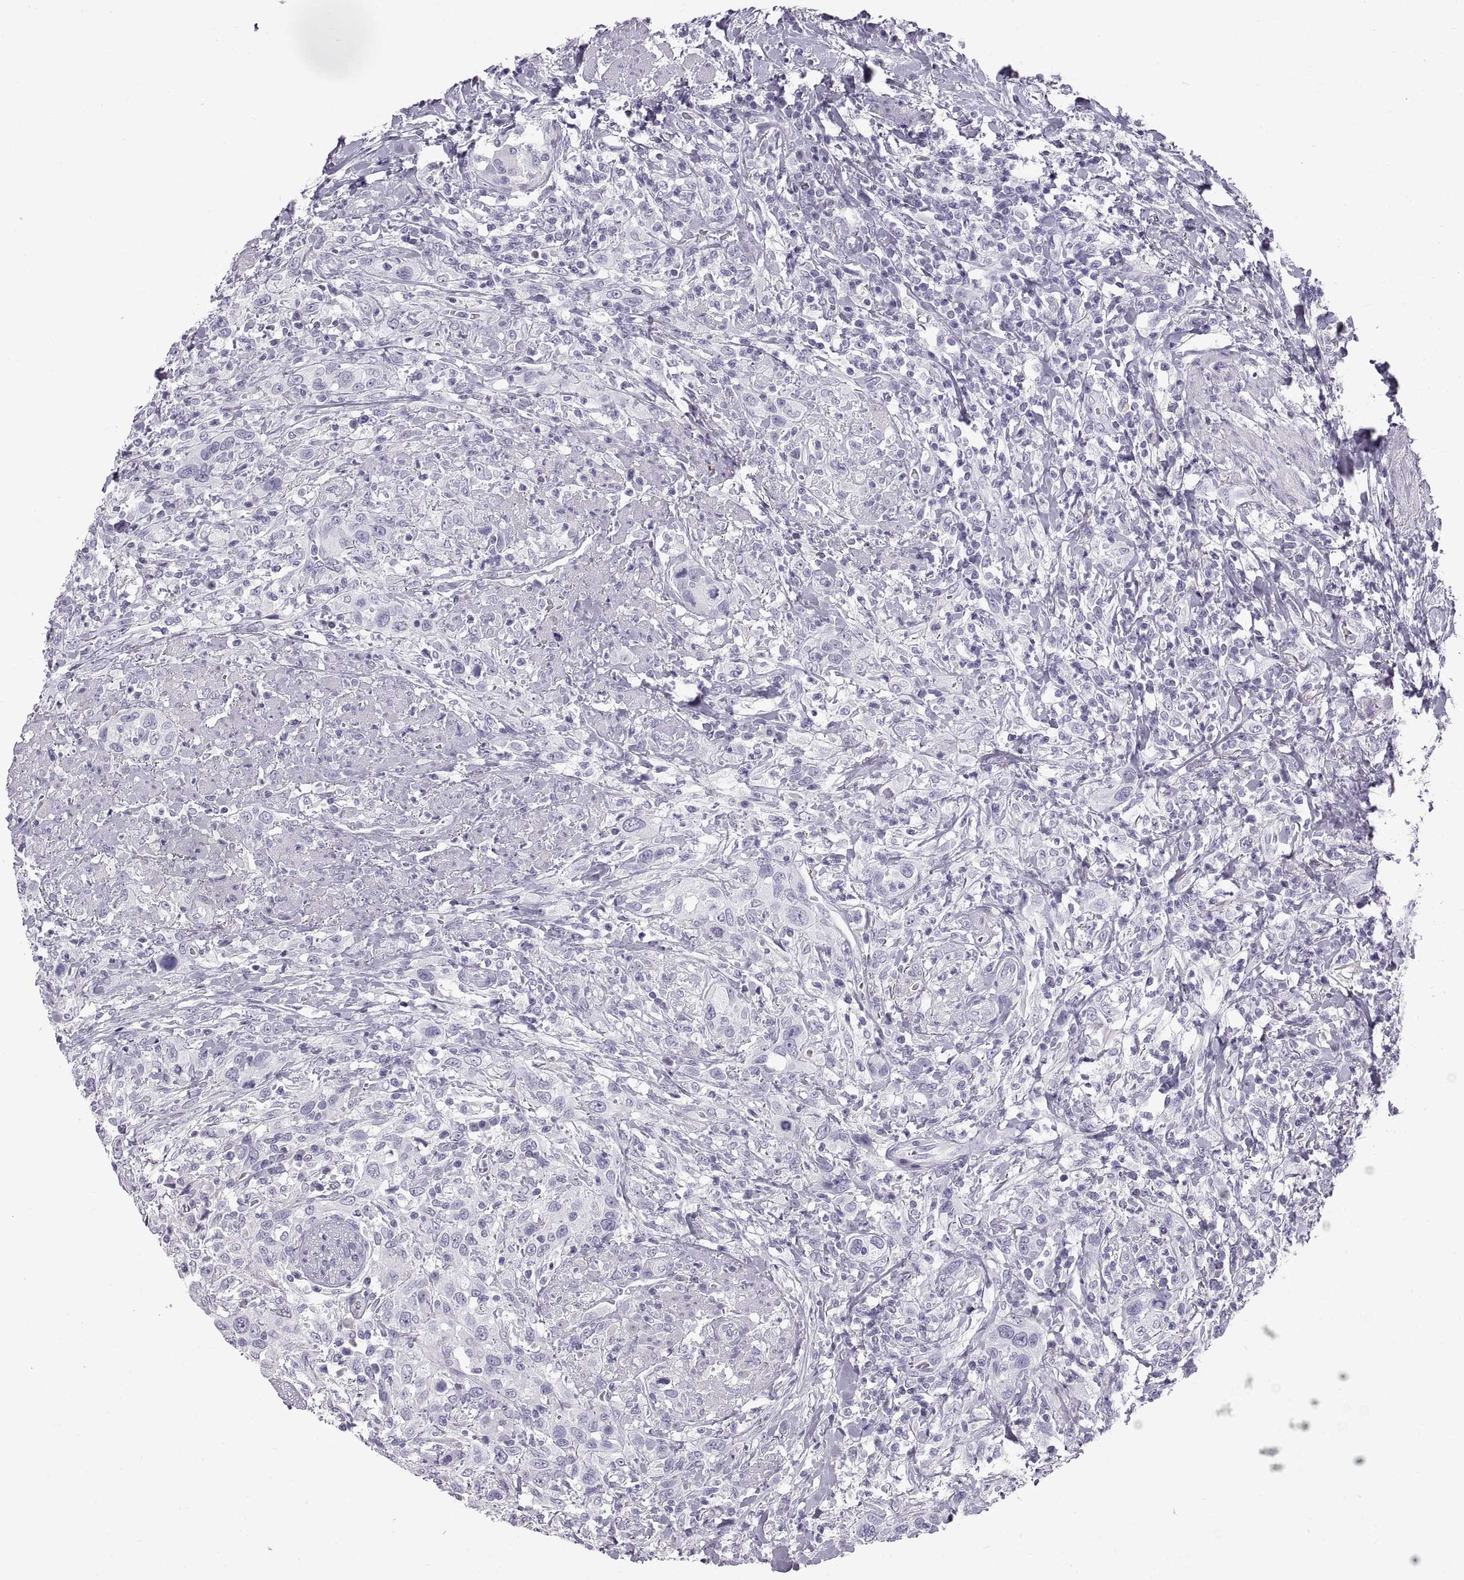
{"staining": {"intensity": "negative", "quantity": "none", "location": "none"}, "tissue": "urothelial cancer", "cell_type": "Tumor cells", "image_type": "cancer", "snomed": [{"axis": "morphology", "description": "Urothelial carcinoma, NOS"}, {"axis": "morphology", "description": "Urothelial carcinoma, High grade"}, {"axis": "topography", "description": "Urinary bladder"}], "caption": "DAB (3,3'-diaminobenzidine) immunohistochemical staining of human urothelial cancer displays no significant positivity in tumor cells.", "gene": "WFDC8", "patient": {"sex": "female", "age": 64}}